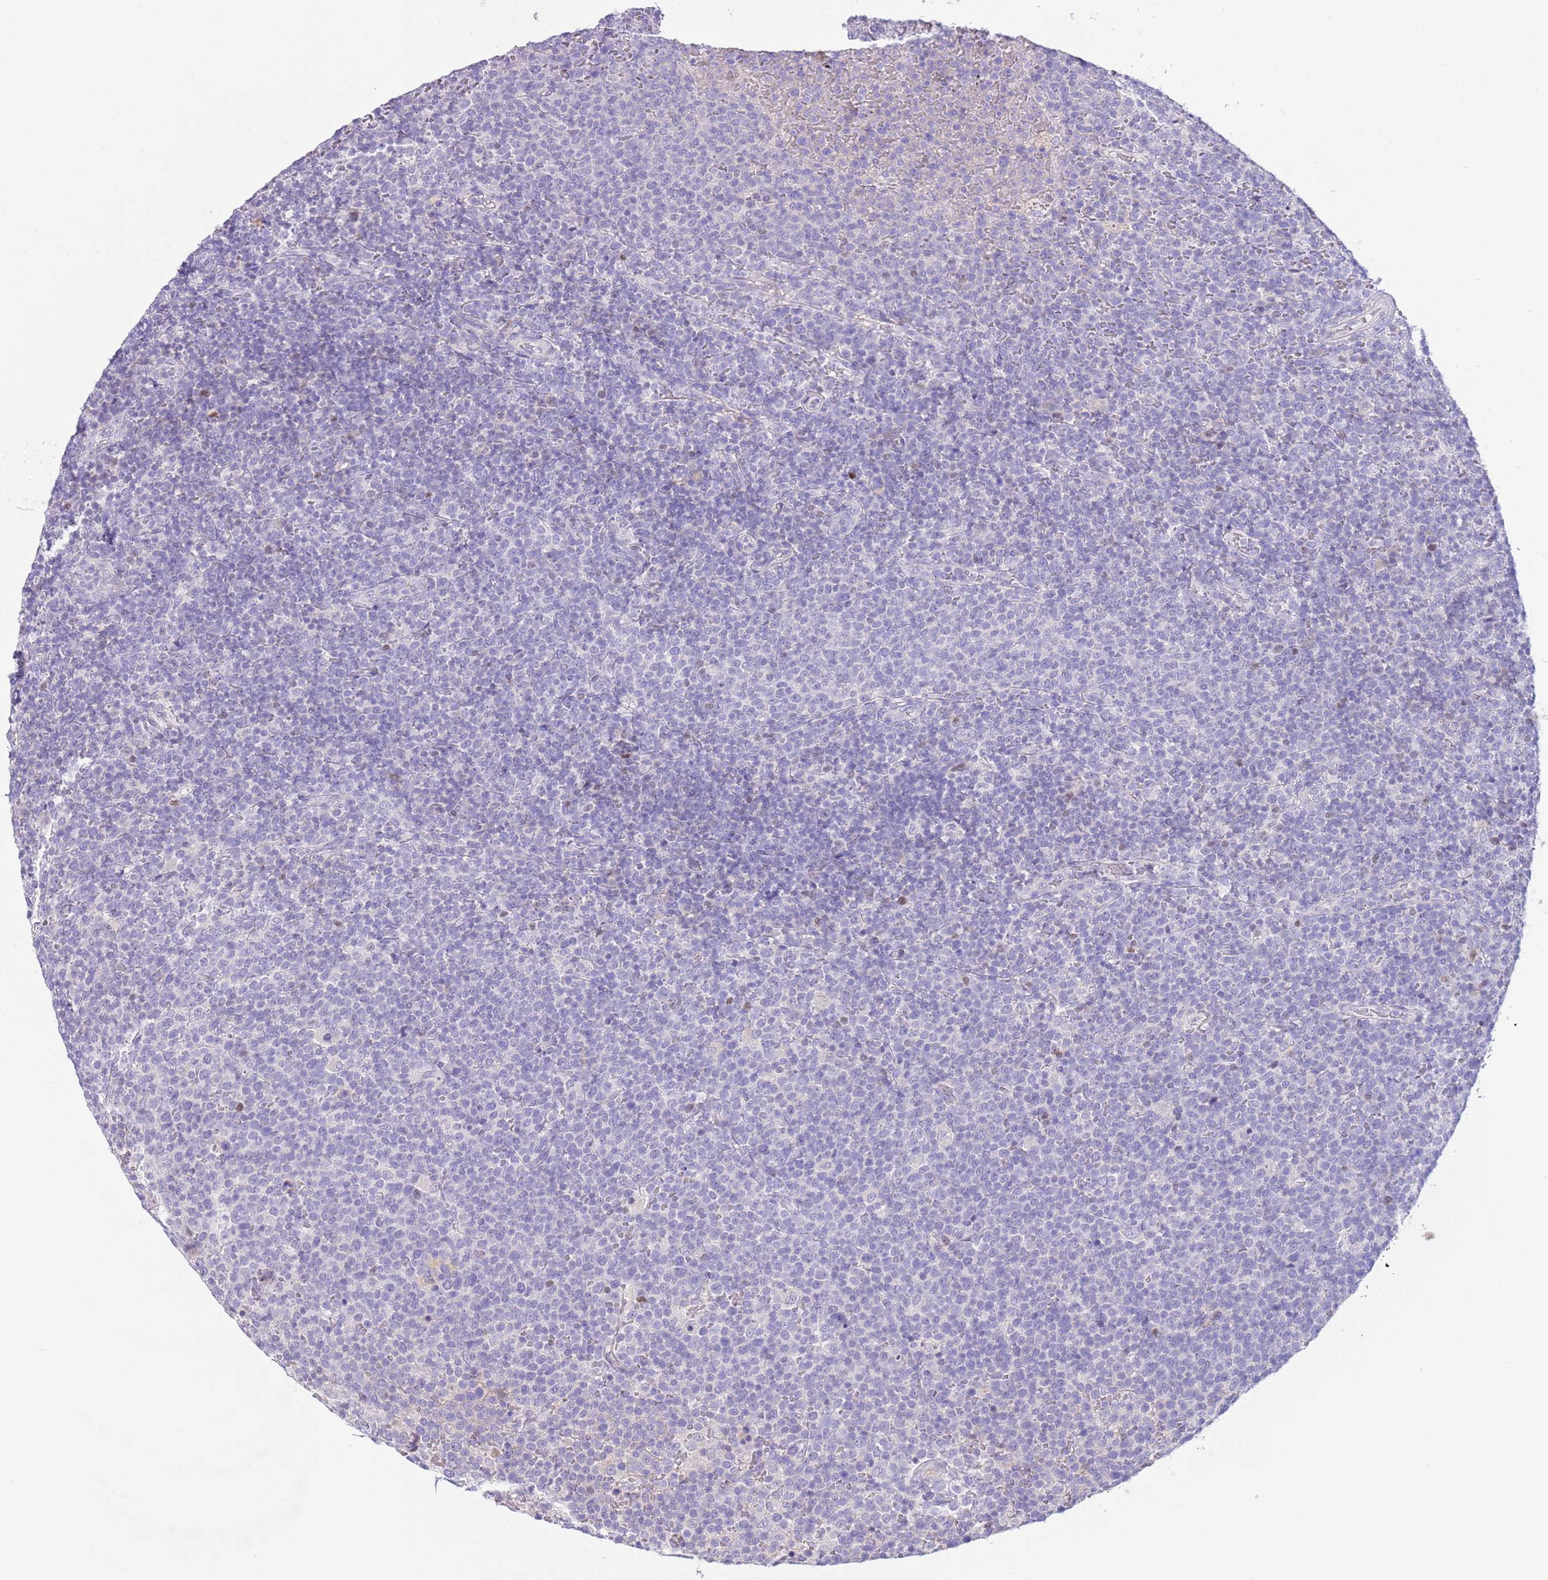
{"staining": {"intensity": "negative", "quantity": "none", "location": "none"}, "tissue": "lymphoma", "cell_type": "Tumor cells", "image_type": "cancer", "snomed": [{"axis": "morphology", "description": "Malignant lymphoma, non-Hodgkin's type, High grade"}, {"axis": "topography", "description": "Lymph node"}], "caption": "A micrograph of human lymphoma is negative for staining in tumor cells.", "gene": "TOX2", "patient": {"sex": "male", "age": 61}}